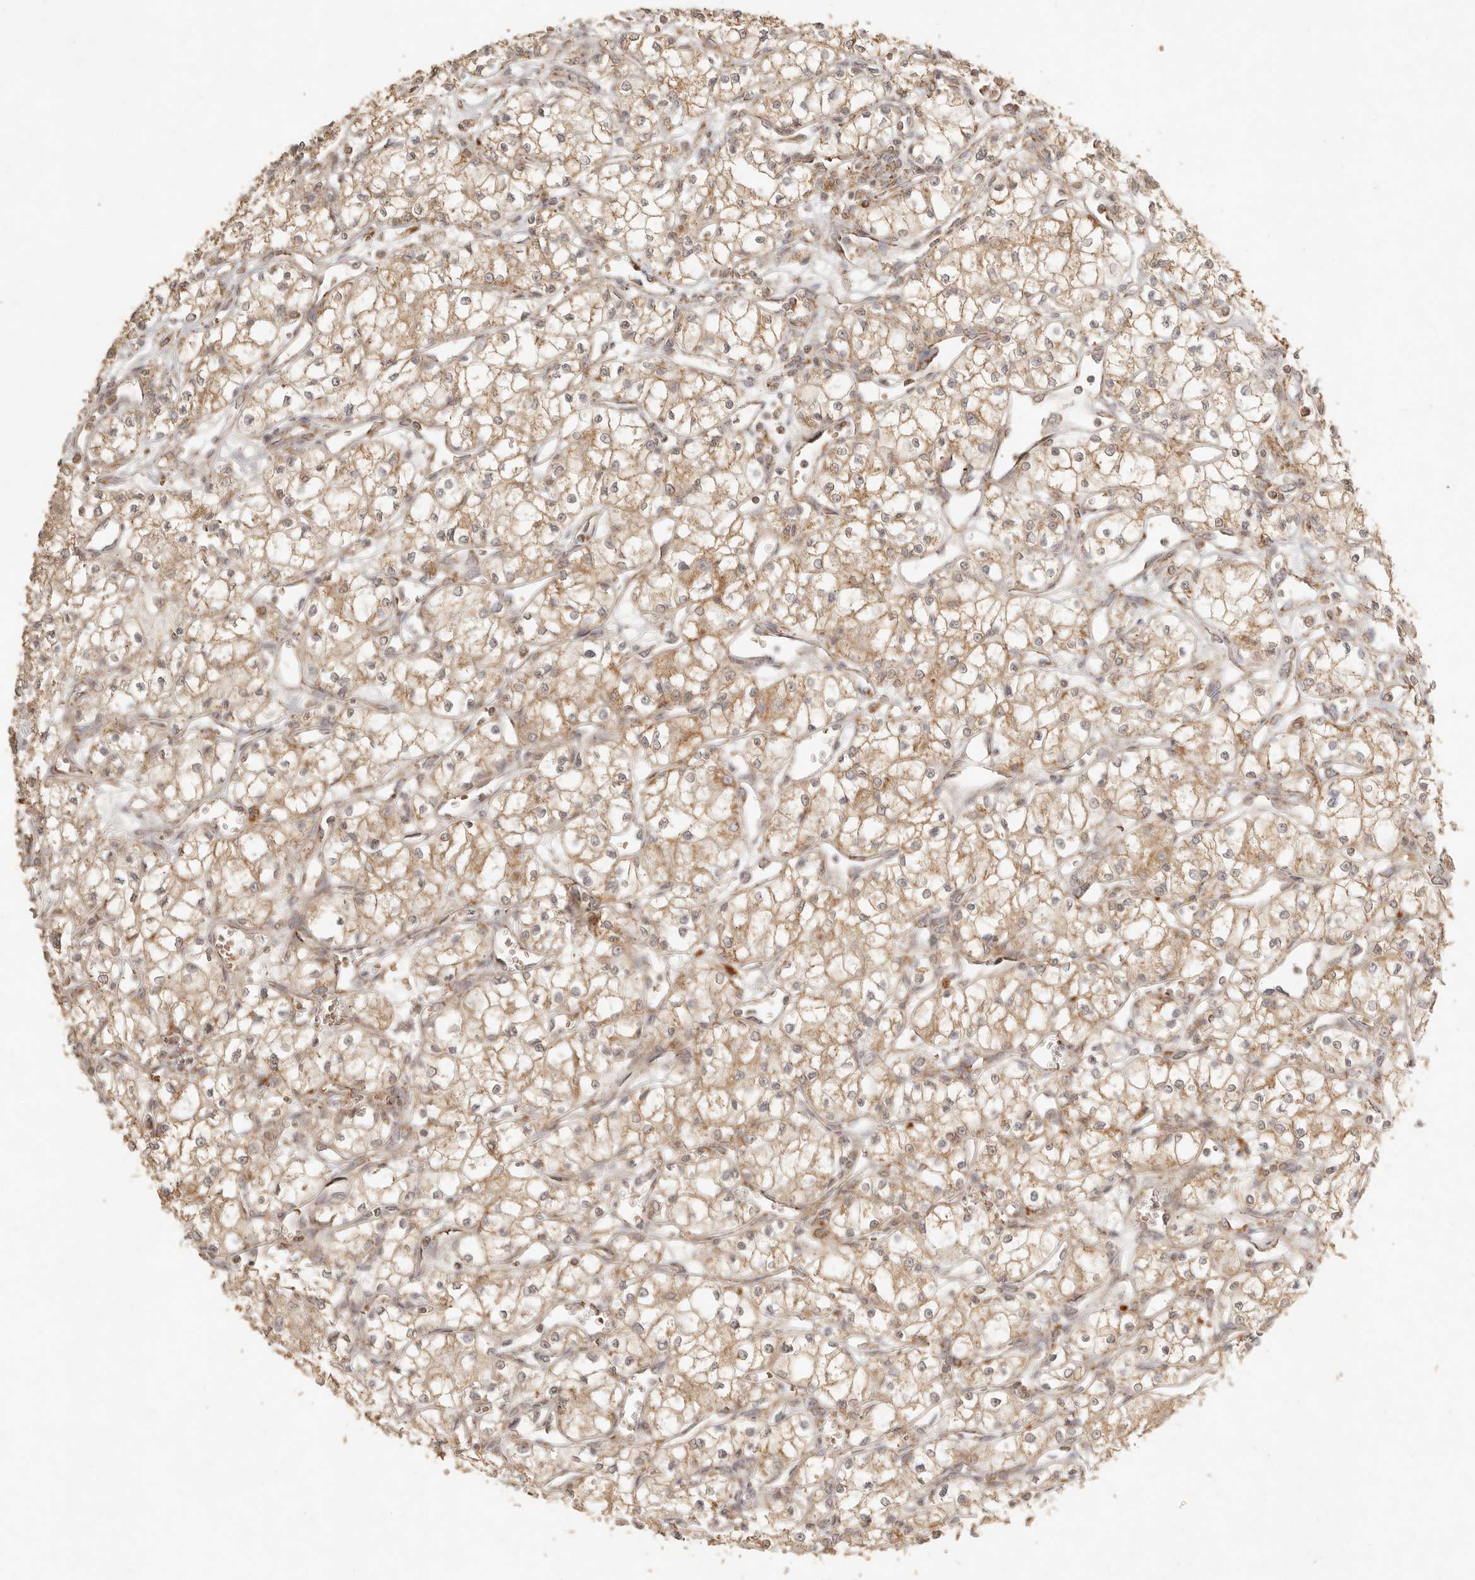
{"staining": {"intensity": "moderate", "quantity": ">75%", "location": "cytoplasmic/membranous"}, "tissue": "renal cancer", "cell_type": "Tumor cells", "image_type": "cancer", "snomed": [{"axis": "morphology", "description": "Adenocarcinoma, NOS"}, {"axis": "topography", "description": "Kidney"}], "caption": "Immunohistochemistry (IHC) (DAB) staining of human renal adenocarcinoma shows moderate cytoplasmic/membranous protein expression in about >75% of tumor cells.", "gene": "MRPL55", "patient": {"sex": "male", "age": 59}}